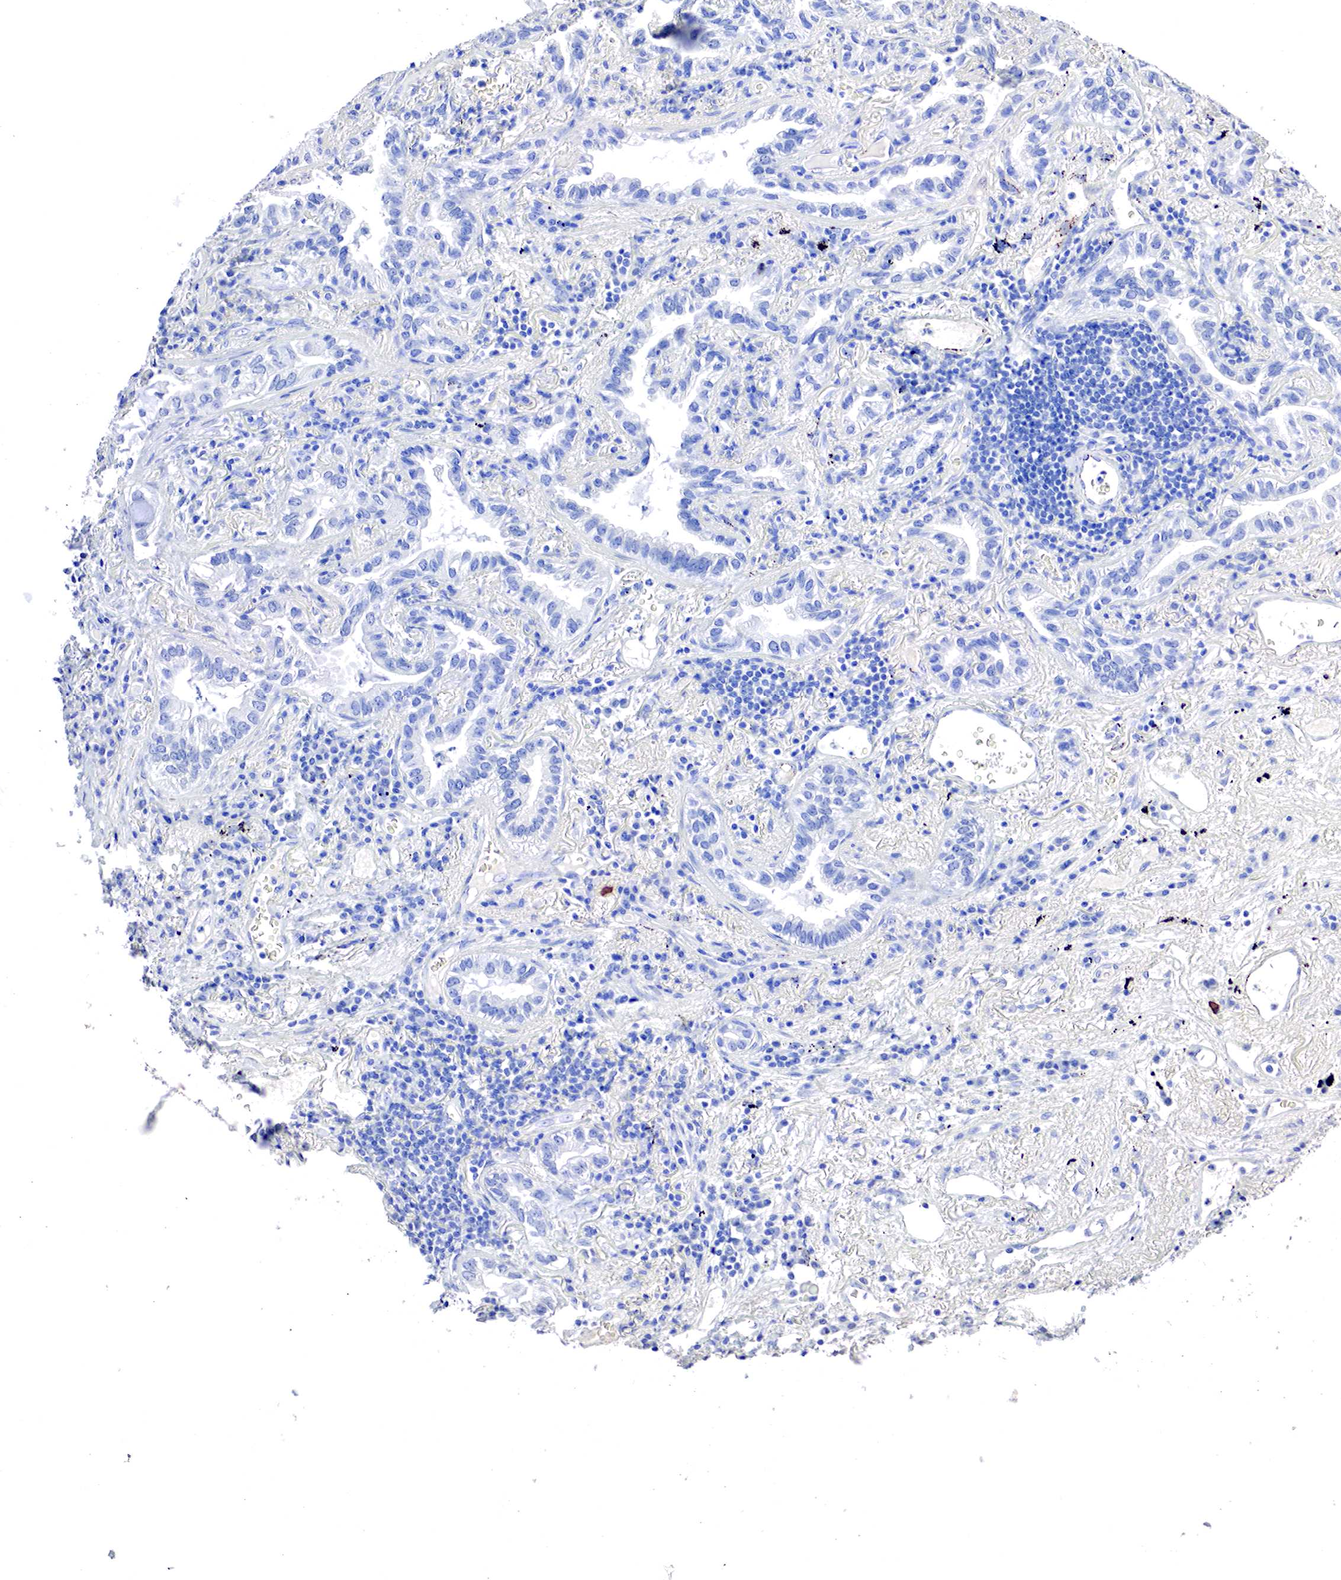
{"staining": {"intensity": "negative", "quantity": "none", "location": "none"}, "tissue": "lung cancer", "cell_type": "Tumor cells", "image_type": "cancer", "snomed": [{"axis": "morphology", "description": "Adenocarcinoma, NOS"}, {"axis": "topography", "description": "Lung"}], "caption": "Tumor cells show no significant protein staining in lung cancer.", "gene": "OTC", "patient": {"sex": "female", "age": 50}}